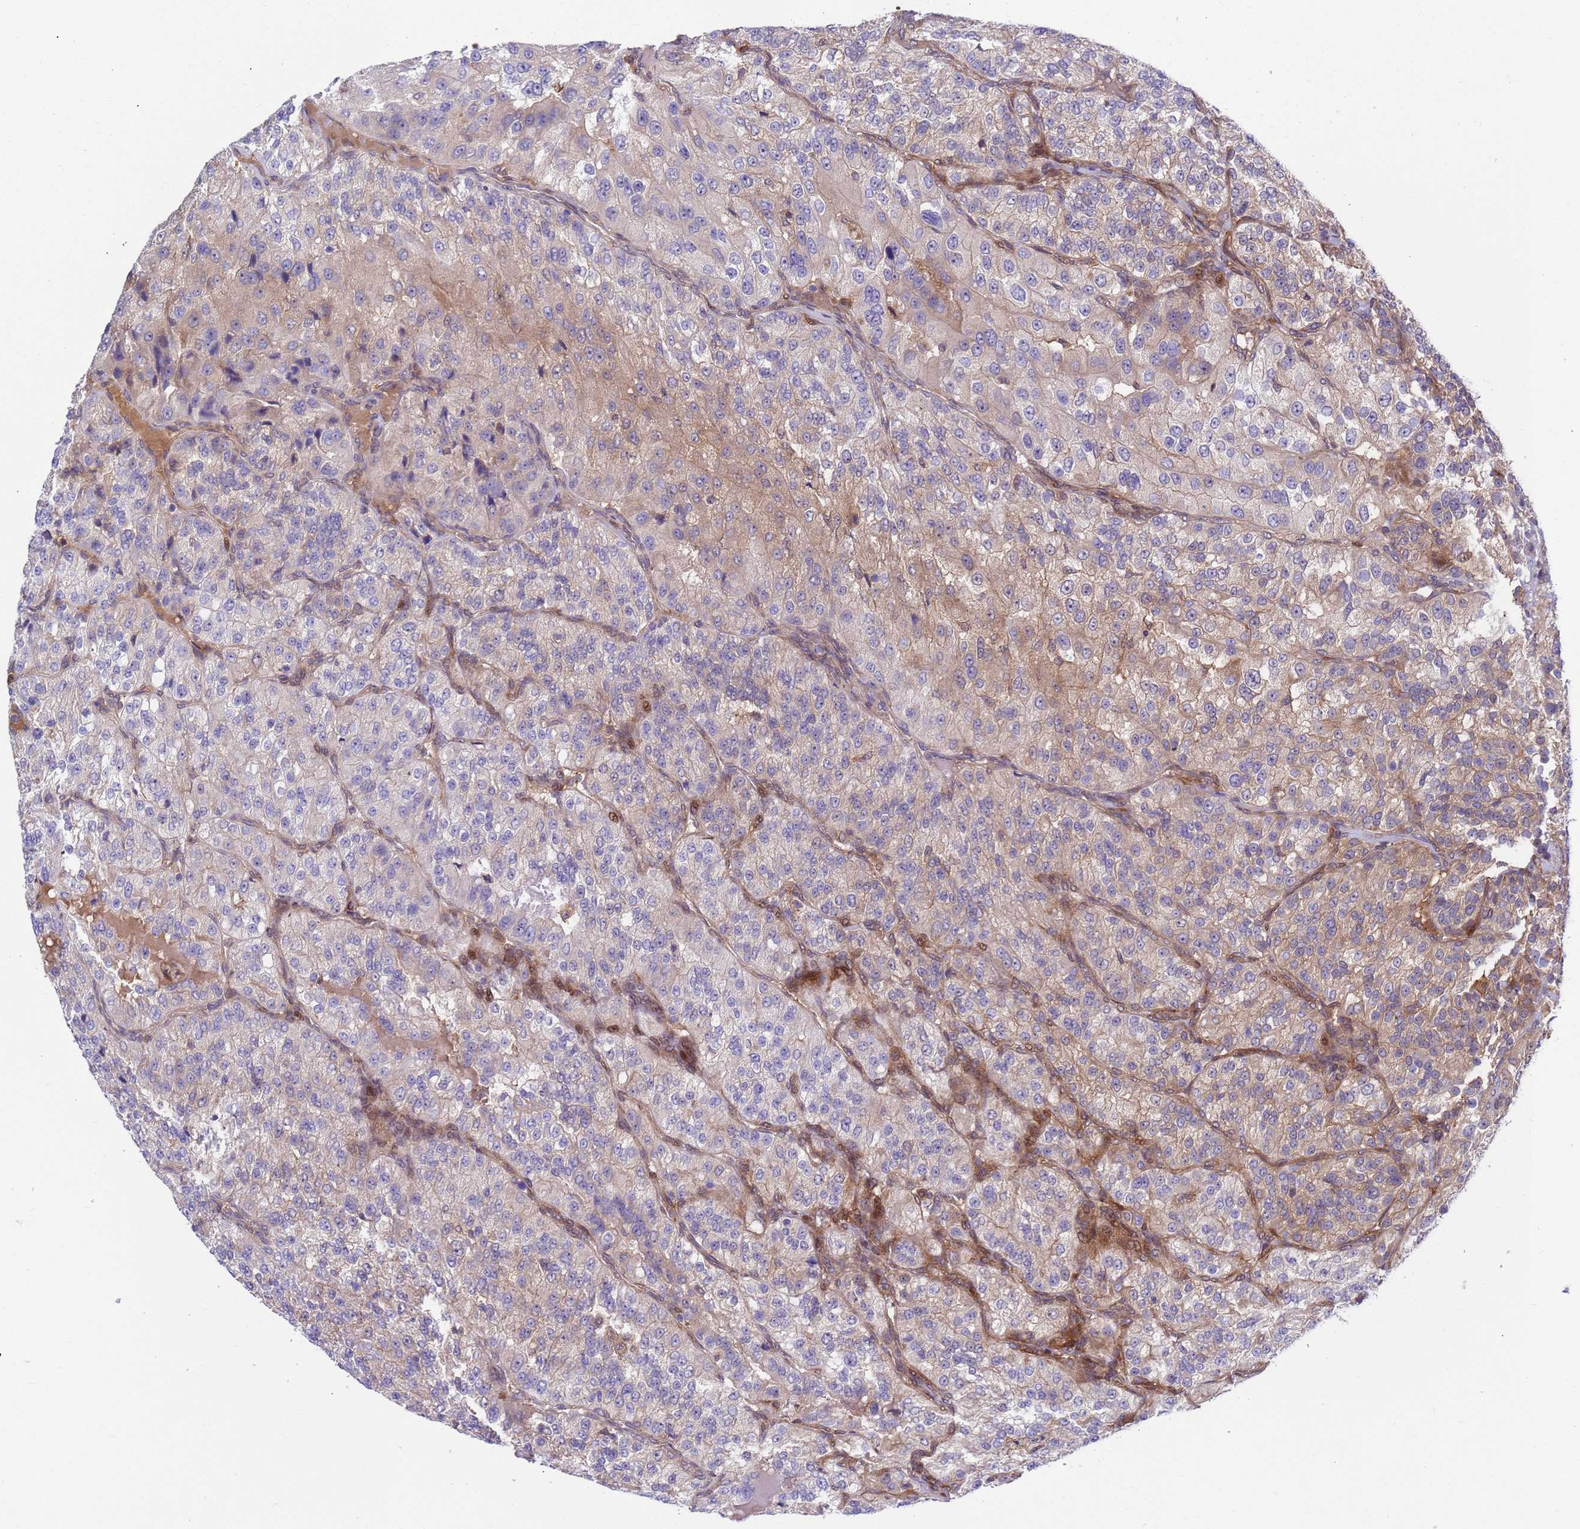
{"staining": {"intensity": "weak", "quantity": "<25%", "location": "cytoplasmic/membranous"}, "tissue": "renal cancer", "cell_type": "Tumor cells", "image_type": "cancer", "snomed": [{"axis": "morphology", "description": "Adenocarcinoma, NOS"}, {"axis": "topography", "description": "Kidney"}], "caption": "IHC micrograph of renal cancer (adenocarcinoma) stained for a protein (brown), which demonstrates no expression in tumor cells.", "gene": "FOXRED1", "patient": {"sex": "female", "age": 63}}